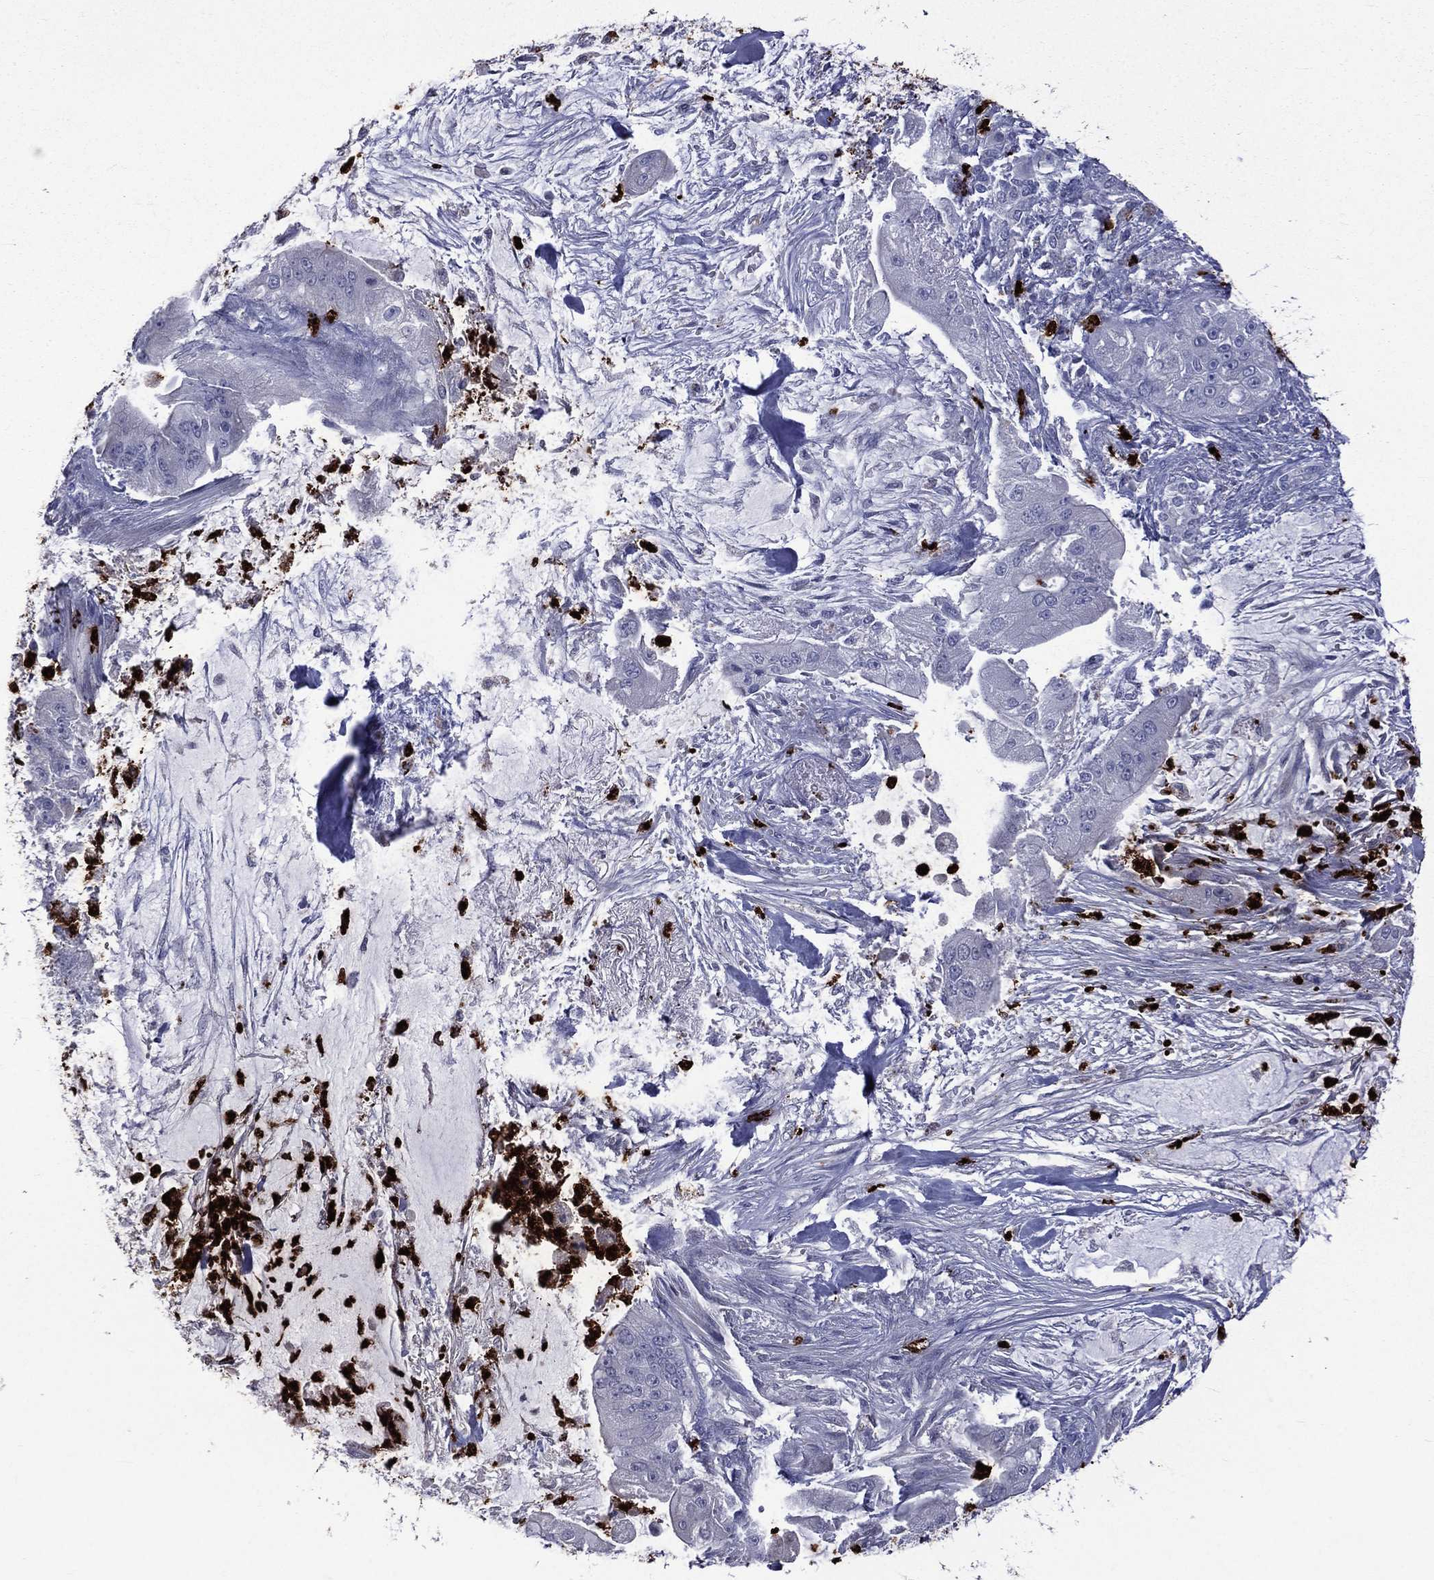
{"staining": {"intensity": "negative", "quantity": "none", "location": "none"}, "tissue": "pancreatic cancer", "cell_type": "Tumor cells", "image_type": "cancer", "snomed": [{"axis": "morphology", "description": "Normal tissue, NOS"}, {"axis": "morphology", "description": "Inflammation, NOS"}, {"axis": "morphology", "description": "Adenocarcinoma, NOS"}, {"axis": "topography", "description": "Pancreas"}], "caption": "High magnification brightfield microscopy of pancreatic cancer (adenocarcinoma) stained with DAB (3,3'-diaminobenzidine) (brown) and counterstained with hematoxylin (blue): tumor cells show no significant staining. Nuclei are stained in blue.", "gene": "ELANE", "patient": {"sex": "male", "age": 57}}